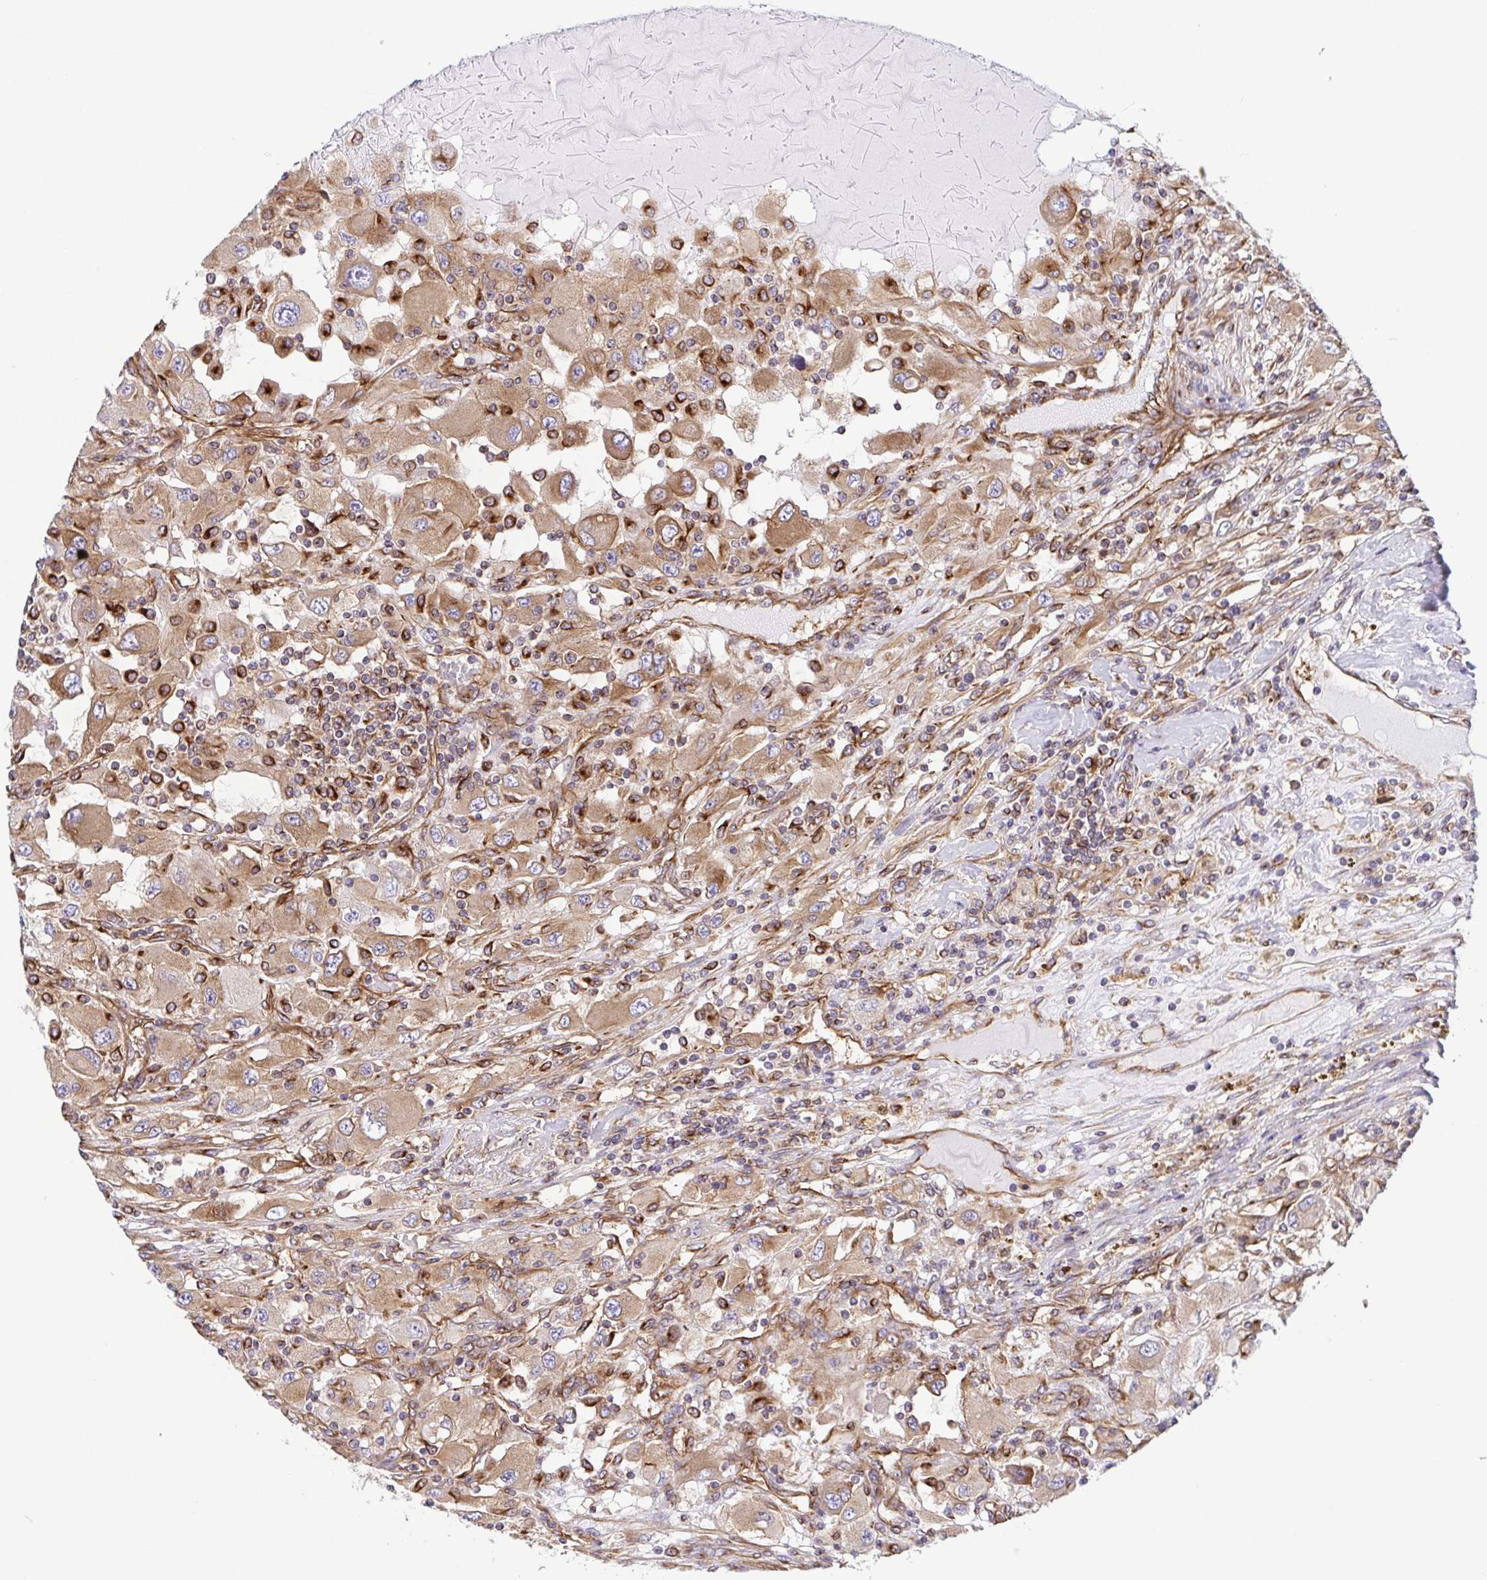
{"staining": {"intensity": "weak", "quantity": ">75%", "location": "cytoplasmic/membranous"}, "tissue": "renal cancer", "cell_type": "Tumor cells", "image_type": "cancer", "snomed": [{"axis": "morphology", "description": "Adenocarcinoma, NOS"}, {"axis": "topography", "description": "Kidney"}], "caption": "Weak cytoplasmic/membranous protein expression is present in approximately >75% of tumor cells in renal cancer. (DAB (3,3'-diaminobenzidine) IHC with brightfield microscopy, high magnification).", "gene": "KIF5B", "patient": {"sex": "female", "age": 67}}